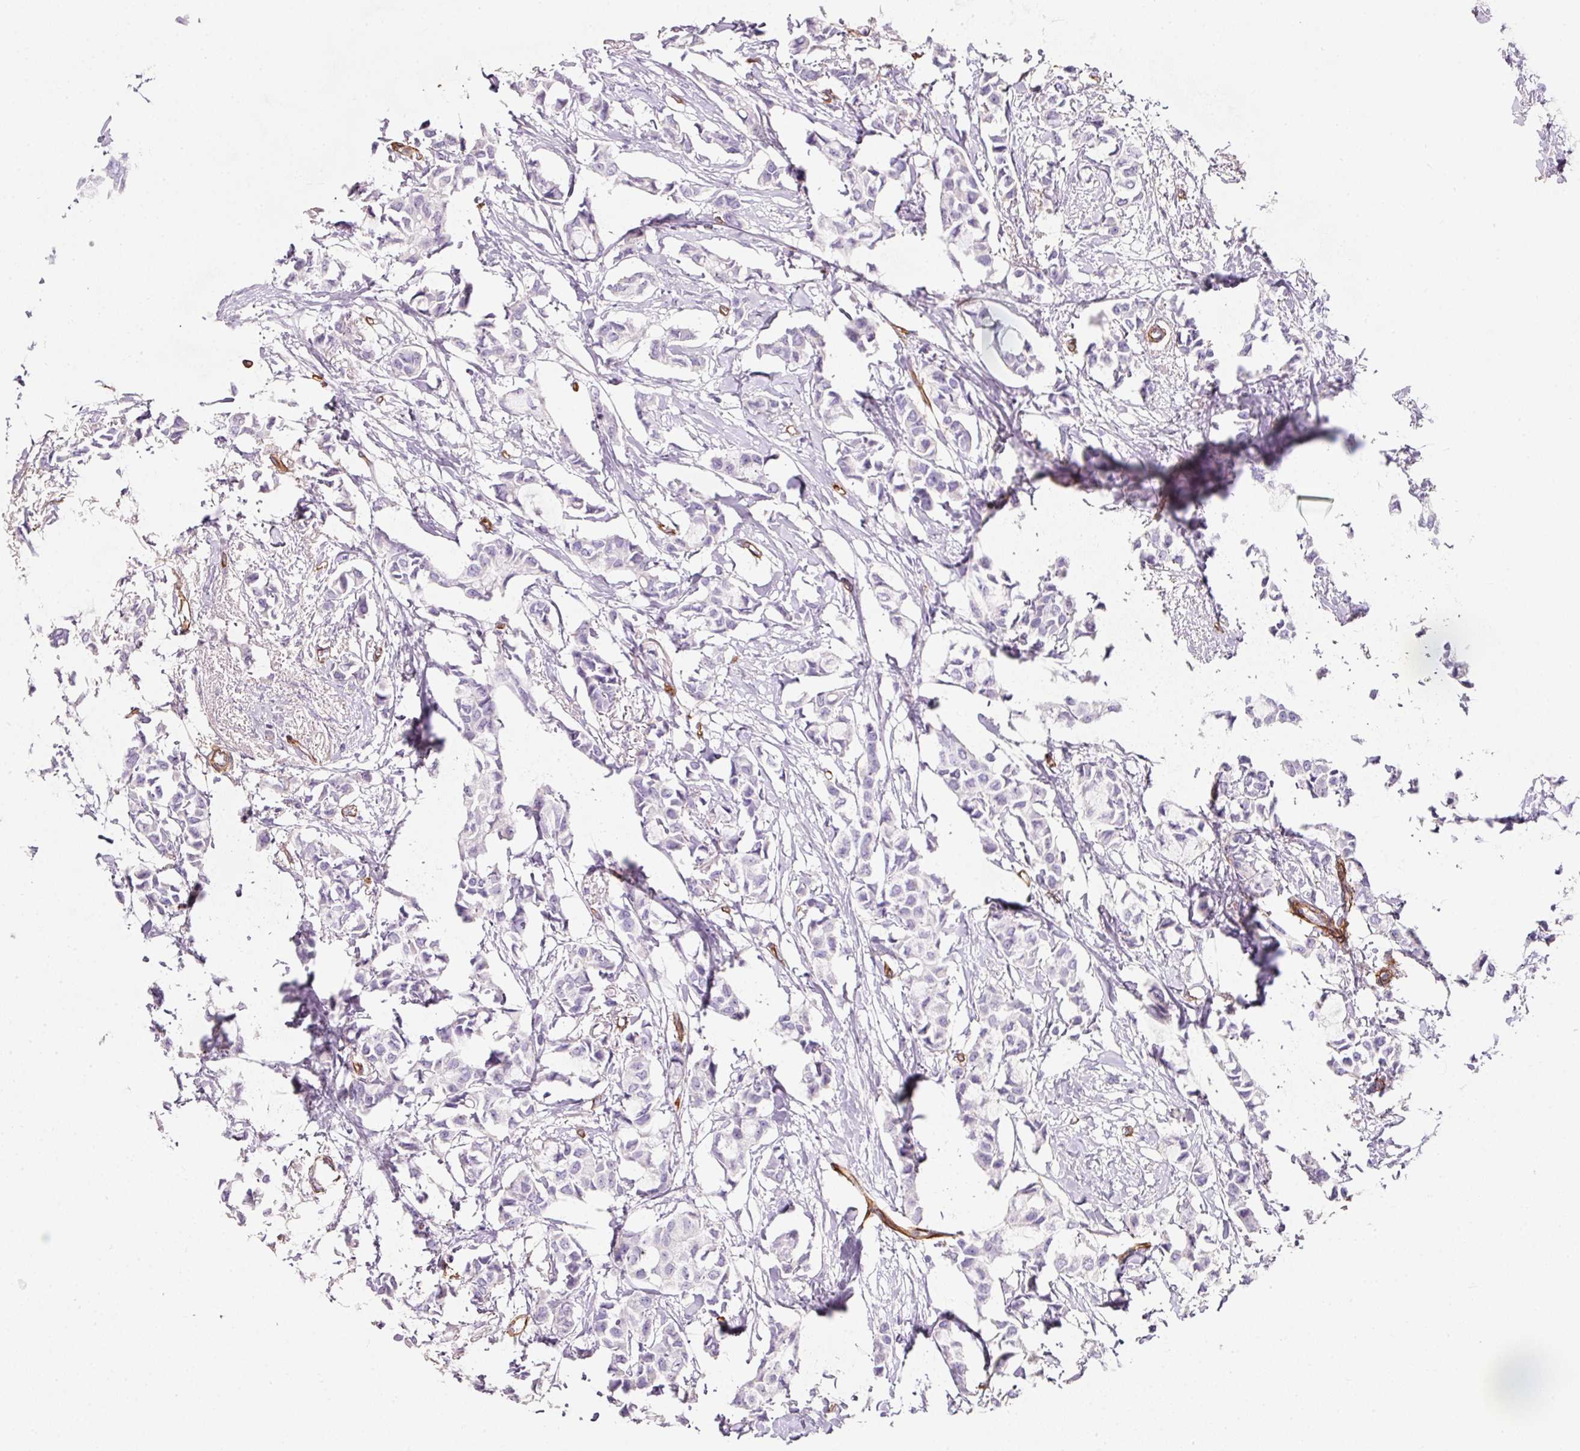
{"staining": {"intensity": "negative", "quantity": "none", "location": "none"}, "tissue": "breast cancer", "cell_type": "Tumor cells", "image_type": "cancer", "snomed": [{"axis": "morphology", "description": "Duct carcinoma"}, {"axis": "topography", "description": "Breast"}], "caption": "Image shows no protein expression in tumor cells of breast cancer (invasive ductal carcinoma) tissue.", "gene": "LOXL4", "patient": {"sex": "female", "age": 73}}